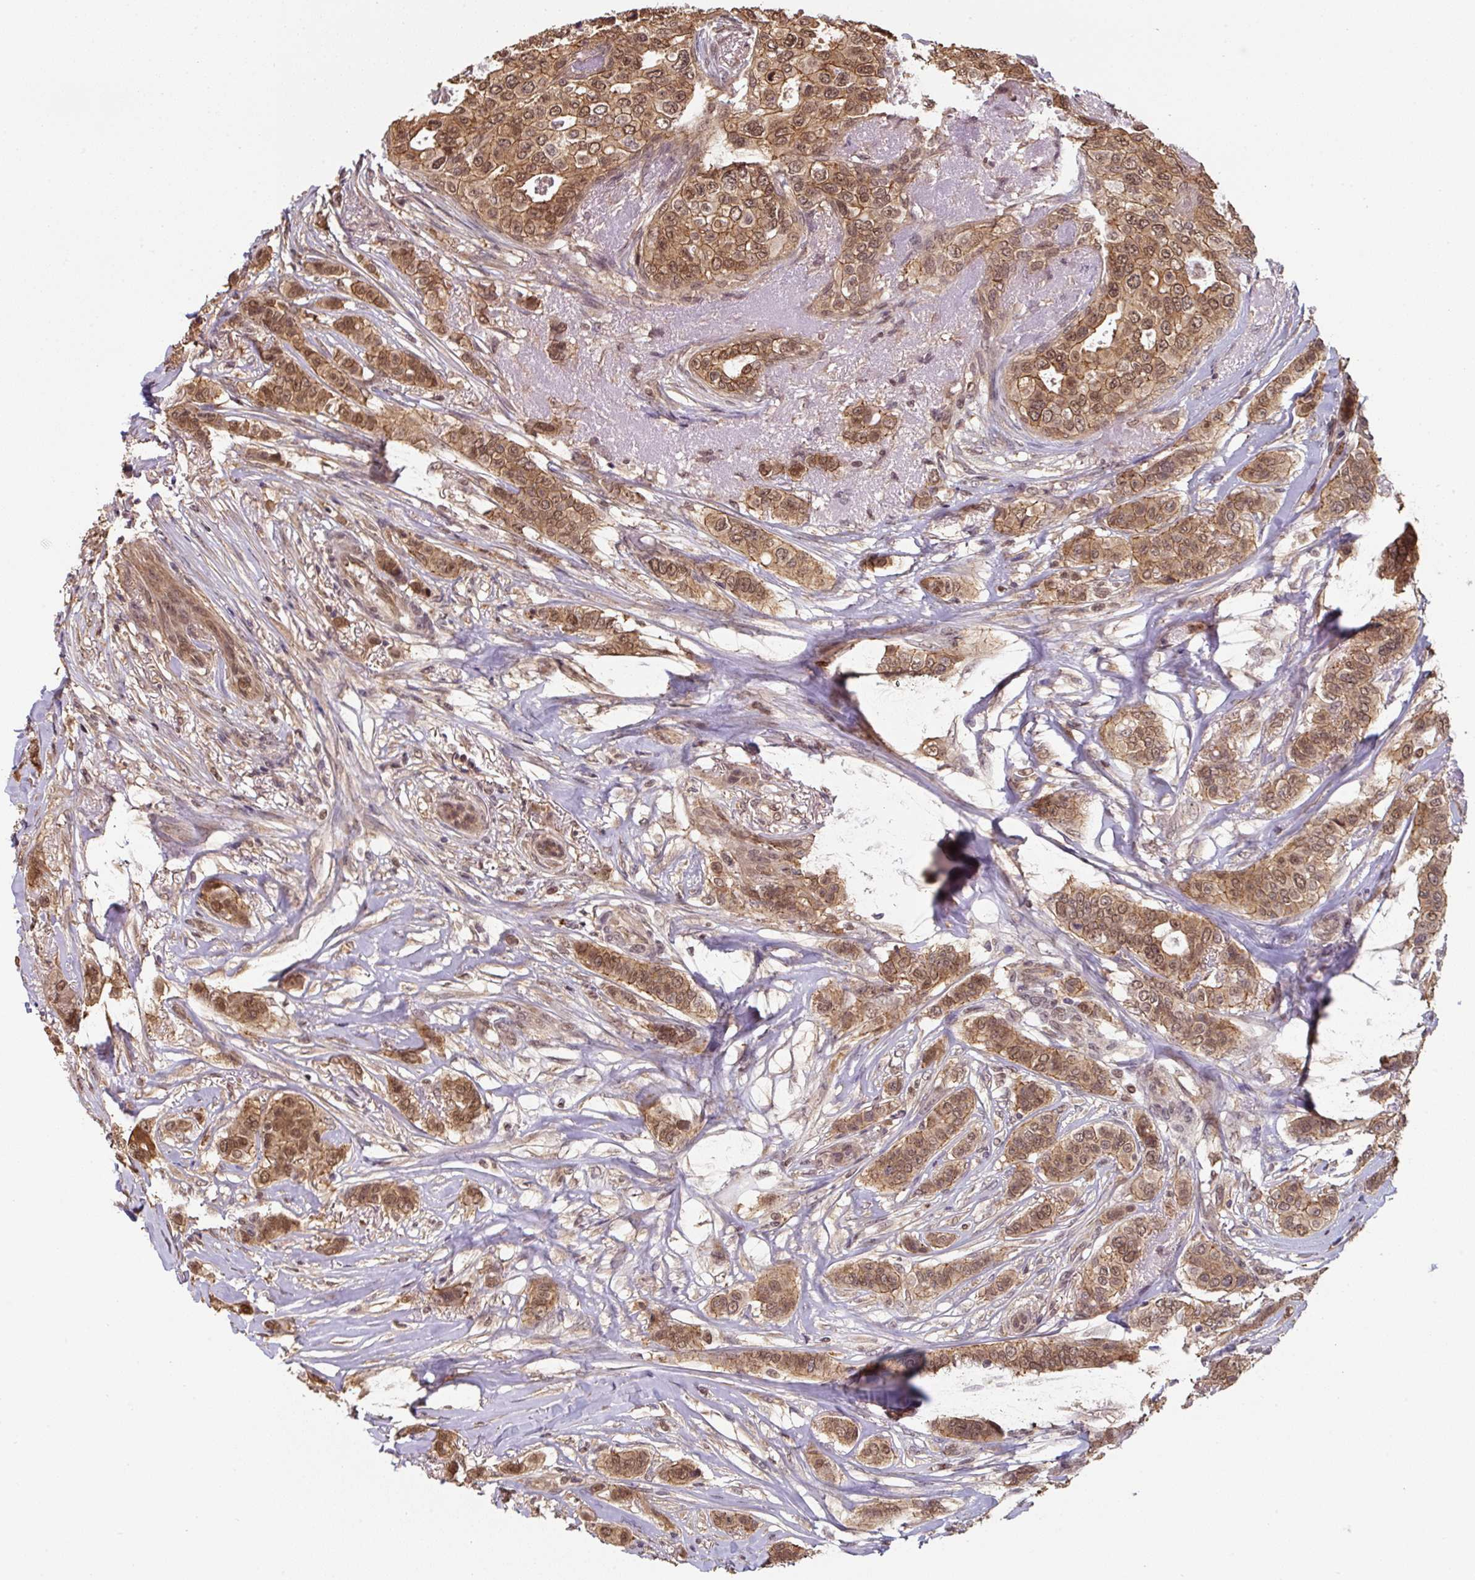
{"staining": {"intensity": "moderate", "quantity": ">75%", "location": "cytoplasmic/membranous,nuclear"}, "tissue": "breast cancer", "cell_type": "Tumor cells", "image_type": "cancer", "snomed": [{"axis": "morphology", "description": "Lobular carcinoma"}, {"axis": "topography", "description": "Breast"}], "caption": "High-power microscopy captured an IHC histopathology image of breast cancer (lobular carcinoma), revealing moderate cytoplasmic/membranous and nuclear staining in approximately >75% of tumor cells.", "gene": "ST13", "patient": {"sex": "female", "age": 51}}